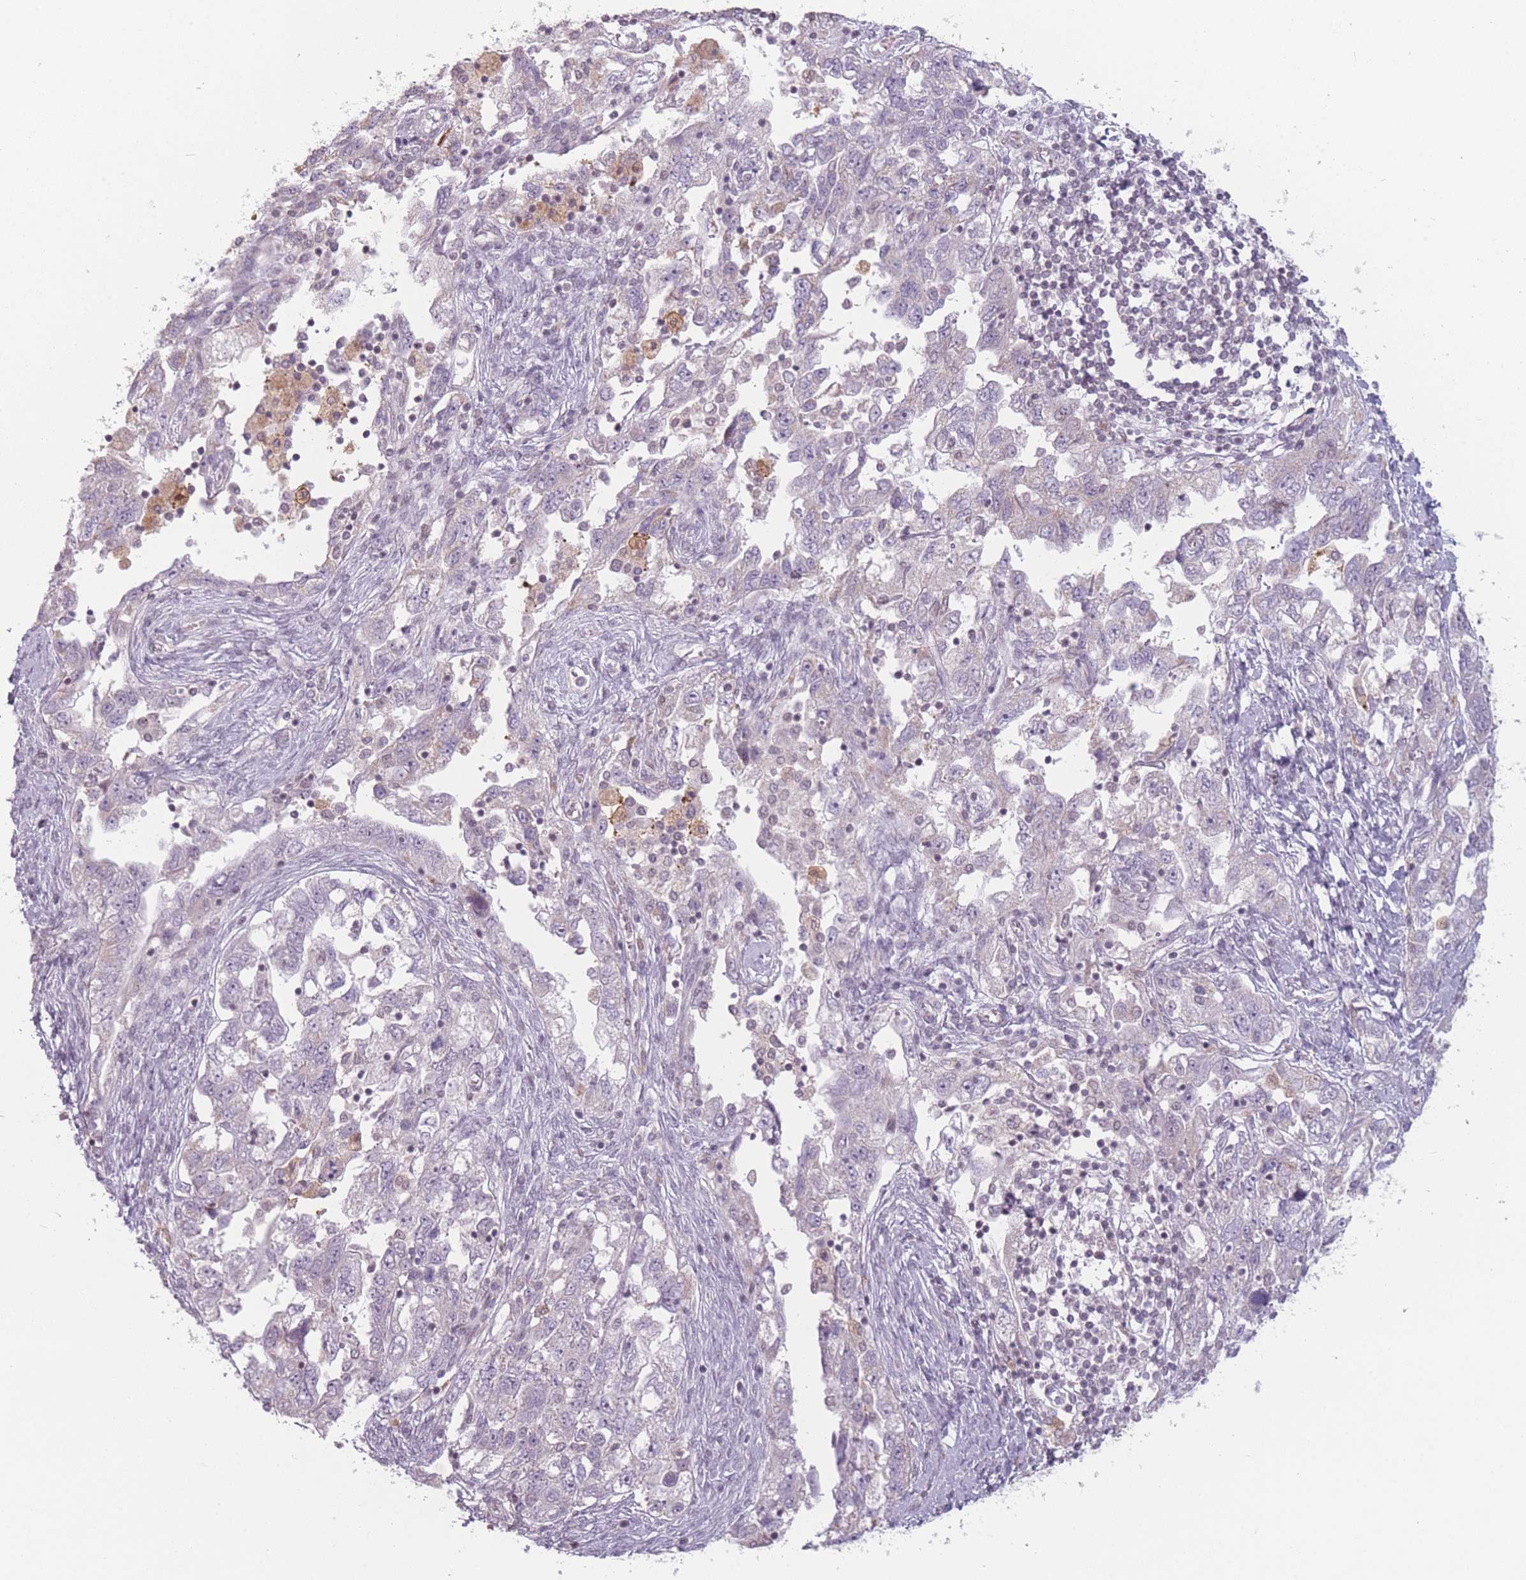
{"staining": {"intensity": "negative", "quantity": "none", "location": "none"}, "tissue": "ovarian cancer", "cell_type": "Tumor cells", "image_type": "cancer", "snomed": [{"axis": "morphology", "description": "Carcinoma, NOS"}, {"axis": "morphology", "description": "Cystadenocarcinoma, serous, NOS"}, {"axis": "topography", "description": "Ovary"}], "caption": "Tumor cells are negative for brown protein staining in ovarian cancer (carcinoma).", "gene": "OR10C1", "patient": {"sex": "female", "age": 69}}